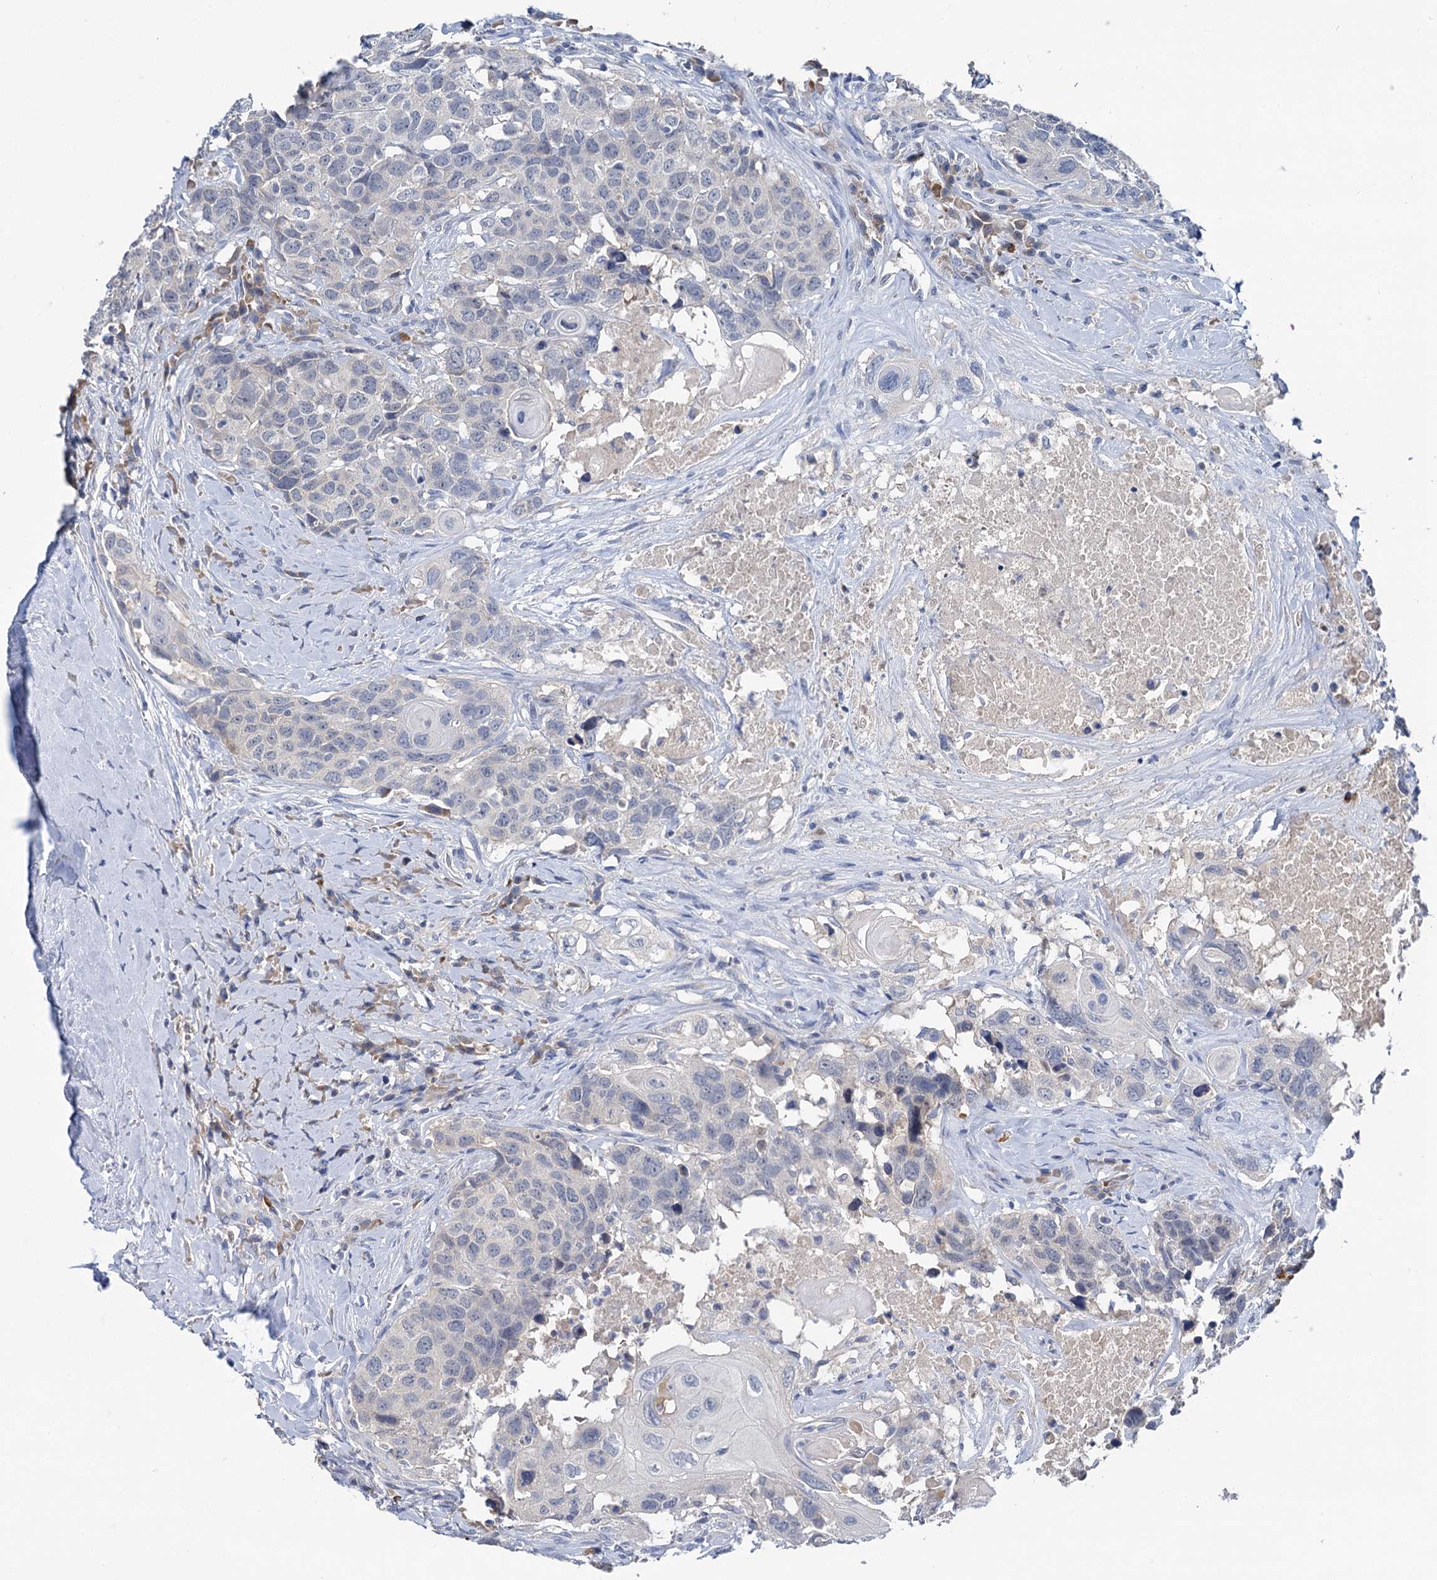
{"staining": {"intensity": "negative", "quantity": "none", "location": "none"}, "tissue": "head and neck cancer", "cell_type": "Tumor cells", "image_type": "cancer", "snomed": [{"axis": "morphology", "description": "Squamous cell carcinoma, NOS"}, {"axis": "topography", "description": "Head-Neck"}], "caption": "Immunohistochemistry of squamous cell carcinoma (head and neck) reveals no staining in tumor cells. (Brightfield microscopy of DAB (3,3'-diaminobenzidine) immunohistochemistry (IHC) at high magnification).", "gene": "ANKRD42", "patient": {"sex": "male", "age": 66}}